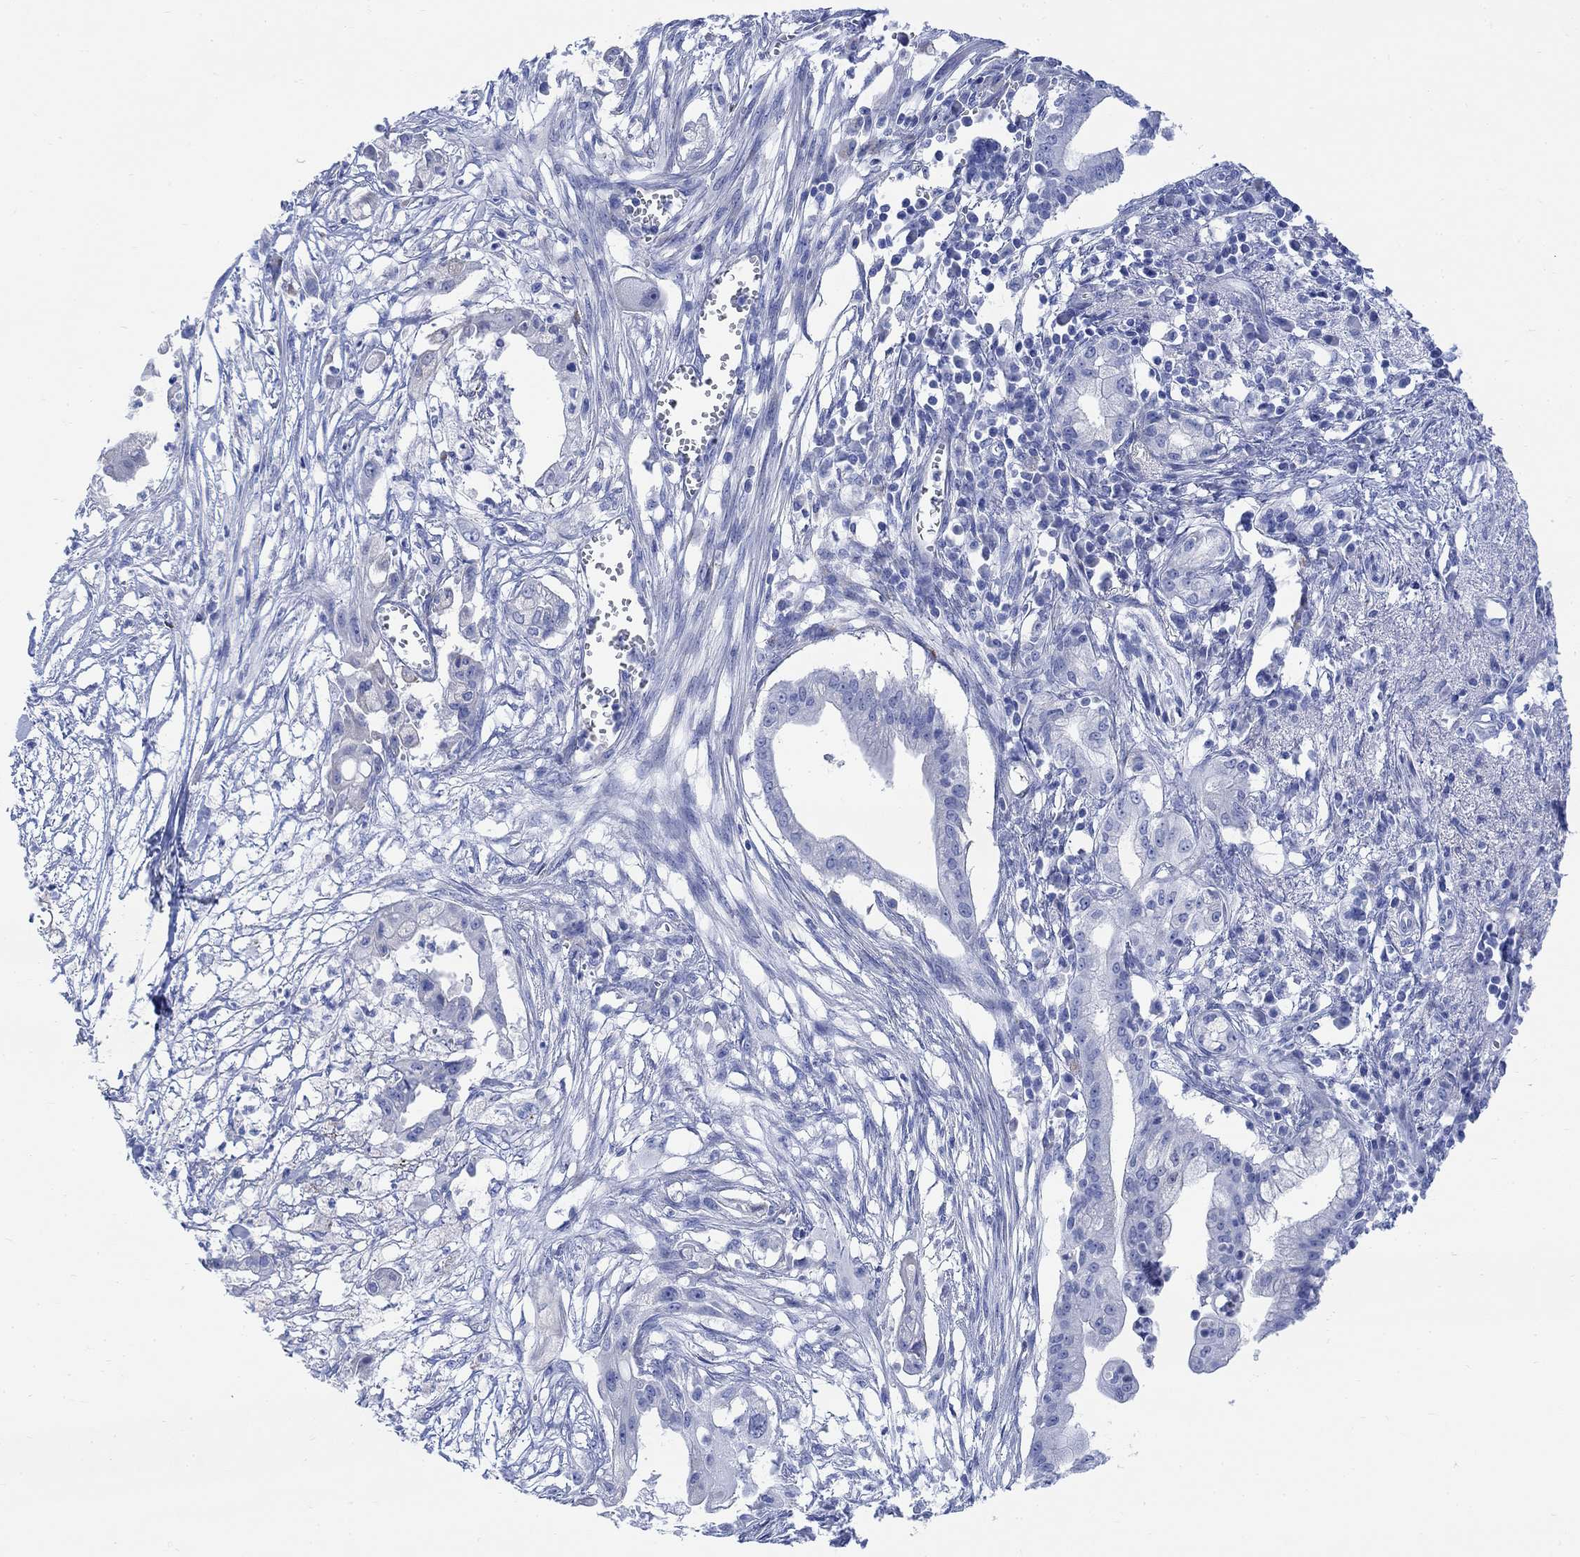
{"staining": {"intensity": "negative", "quantity": "none", "location": "none"}, "tissue": "pancreatic cancer", "cell_type": "Tumor cells", "image_type": "cancer", "snomed": [{"axis": "morphology", "description": "Normal tissue, NOS"}, {"axis": "morphology", "description": "Adenocarcinoma, NOS"}, {"axis": "topography", "description": "Pancreas"}], "caption": "This is an immunohistochemistry photomicrograph of human pancreatic adenocarcinoma. There is no expression in tumor cells.", "gene": "MYL1", "patient": {"sex": "female", "age": 58}}